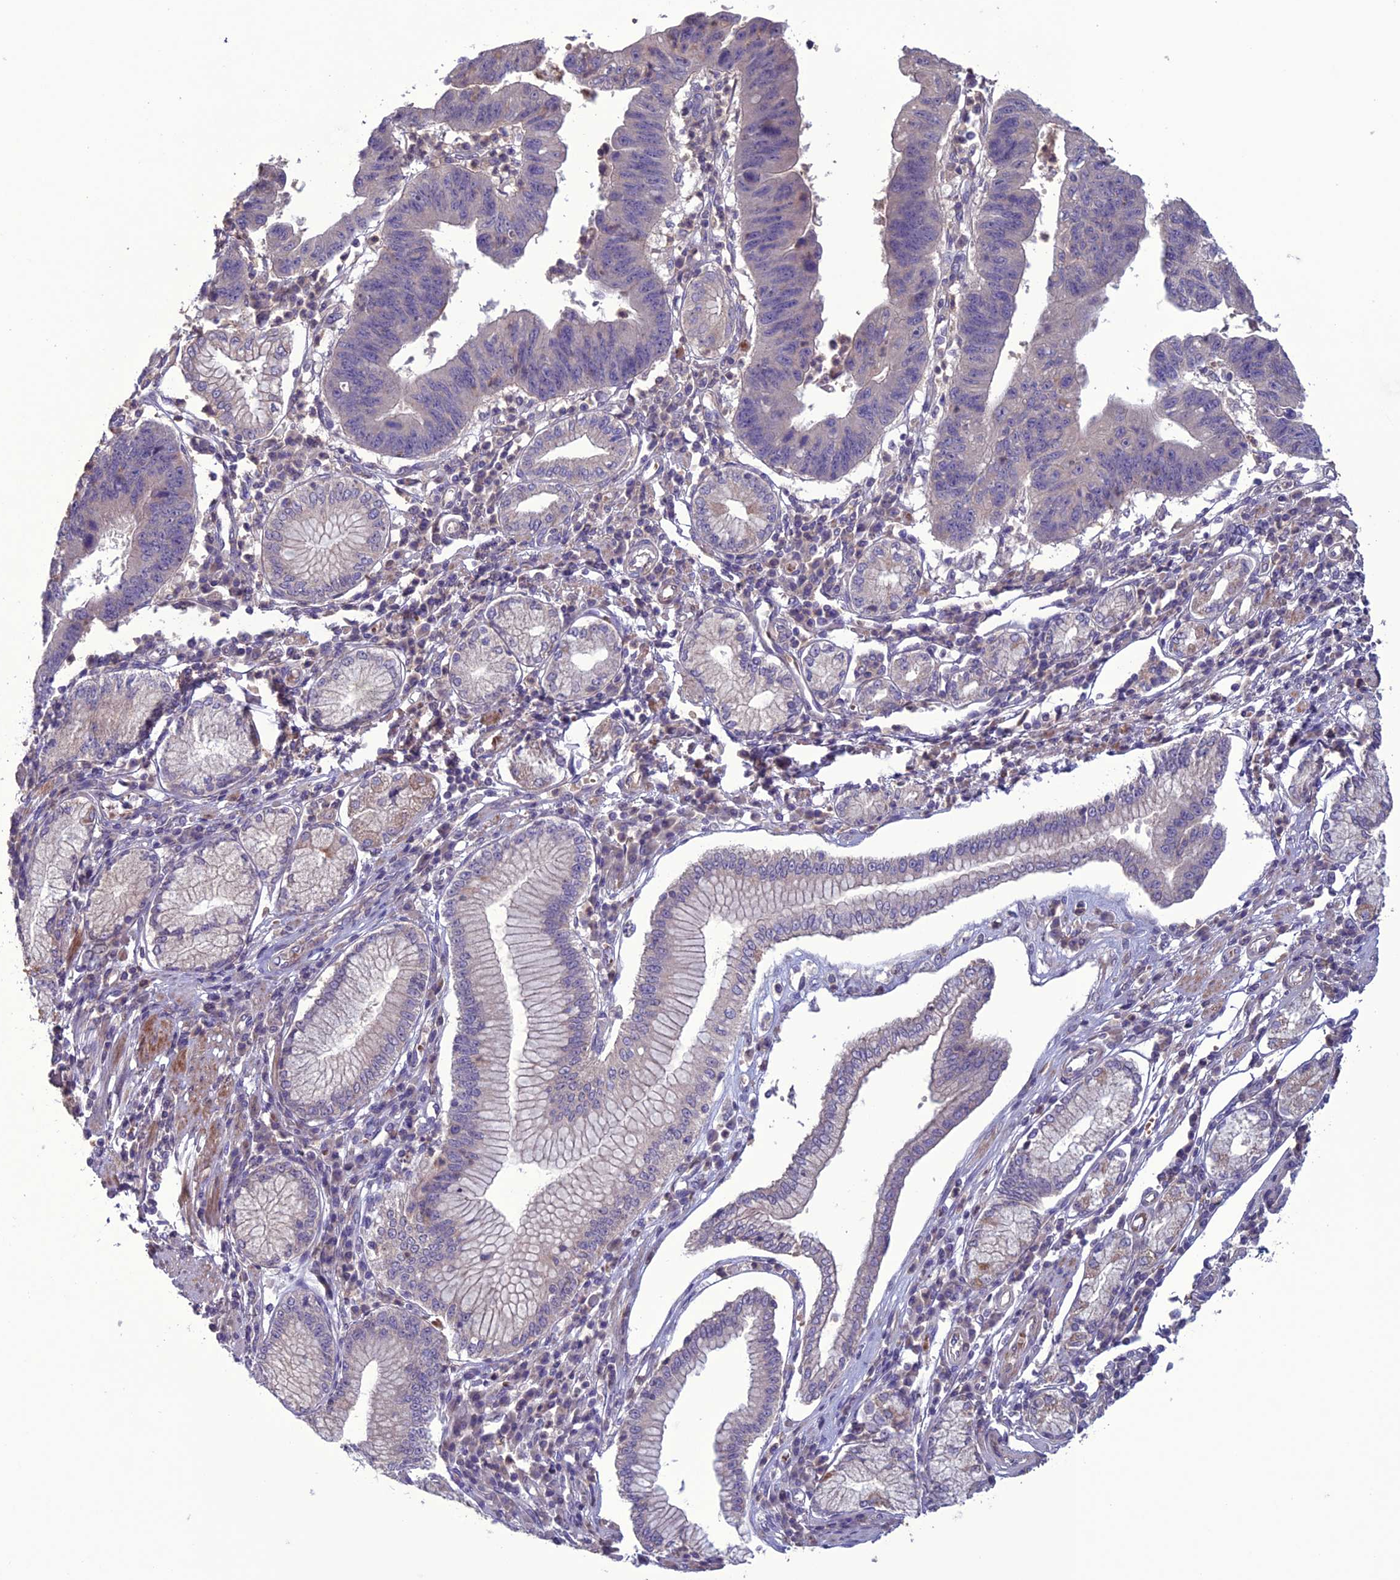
{"staining": {"intensity": "weak", "quantity": "<25%", "location": "cytoplasmic/membranous"}, "tissue": "stomach cancer", "cell_type": "Tumor cells", "image_type": "cancer", "snomed": [{"axis": "morphology", "description": "Adenocarcinoma, NOS"}, {"axis": "topography", "description": "Stomach"}], "caption": "Immunohistochemistry of human stomach cancer shows no staining in tumor cells. Brightfield microscopy of IHC stained with DAB (3,3'-diaminobenzidine) (brown) and hematoxylin (blue), captured at high magnification.", "gene": "C2orf76", "patient": {"sex": "male", "age": 59}}